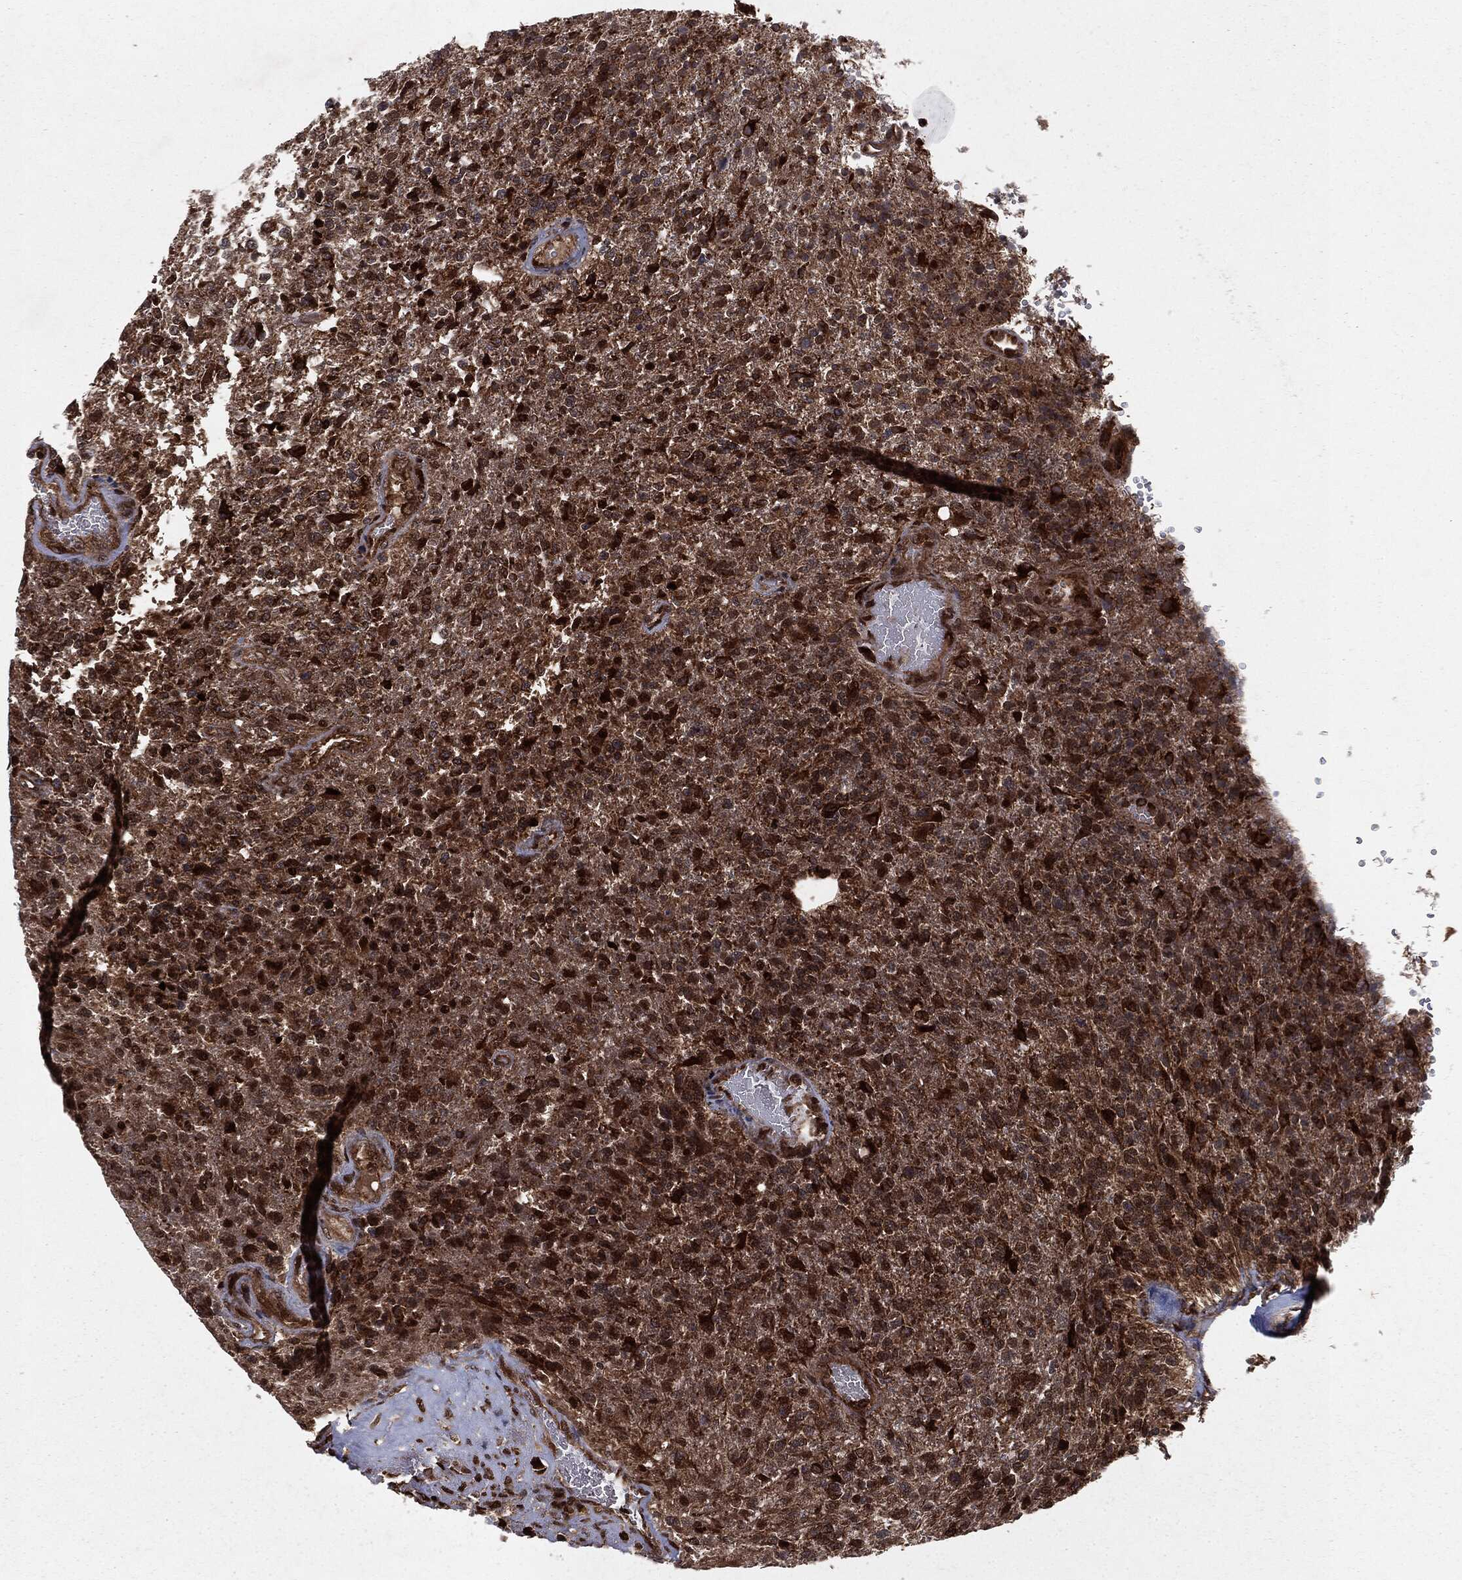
{"staining": {"intensity": "moderate", "quantity": "25%-75%", "location": "cytoplasmic/membranous,nuclear"}, "tissue": "glioma", "cell_type": "Tumor cells", "image_type": "cancer", "snomed": [{"axis": "morphology", "description": "Glioma, malignant, High grade"}, {"axis": "topography", "description": "Brain"}], "caption": "DAB immunohistochemical staining of glioma displays moderate cytoplasmic/membranous and nuclear protein staining in about 25%-75% of tumor cells. The staining was performed using DAB to visualize the protein expression in brown, while the nuclei were stained in blue with hematoxylin (Magnification: 20x).", "gene": "RANBP9", "patient": {"sex": "male", "age": 56}}